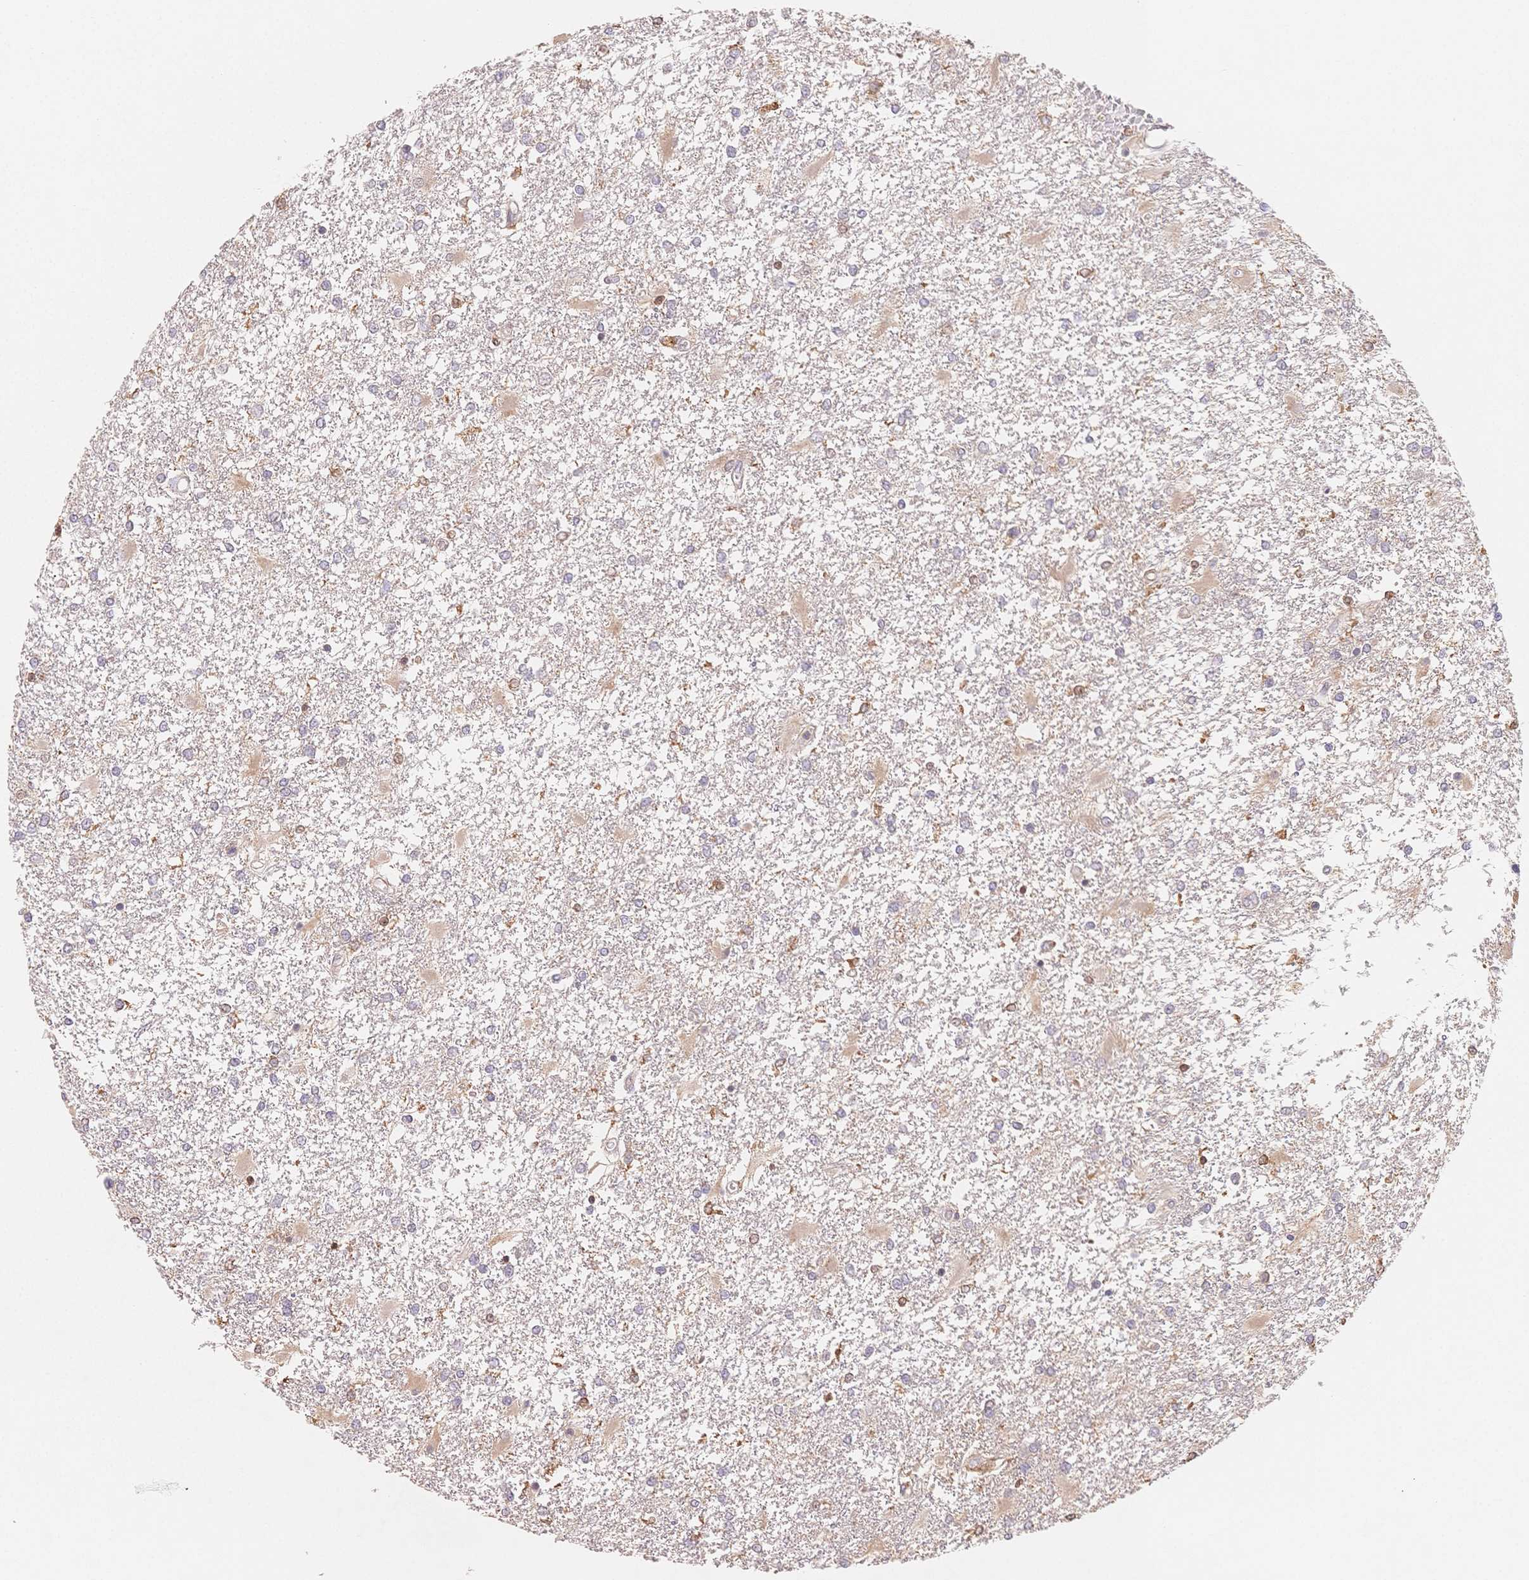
{"staining": {"intensity": "weak", "quantity": "<25%", "location": "cytoplasmic/membranous"}, "tissue": "glioma", "cell_type": "Tumor cells", "image_type": "cancer", "snomed": [{"axis": "morphology", "description": "Glioma, malignant, High grade"}, {"axis": "topography", "description": "Cerebral cortex"}], "caption": "High power microscopy micrograph of an IHC image of glioma, revealing no significant staining in tumor cells.", "gene": "C12orf75", "patient": {"sex": "male", "age": 79}}